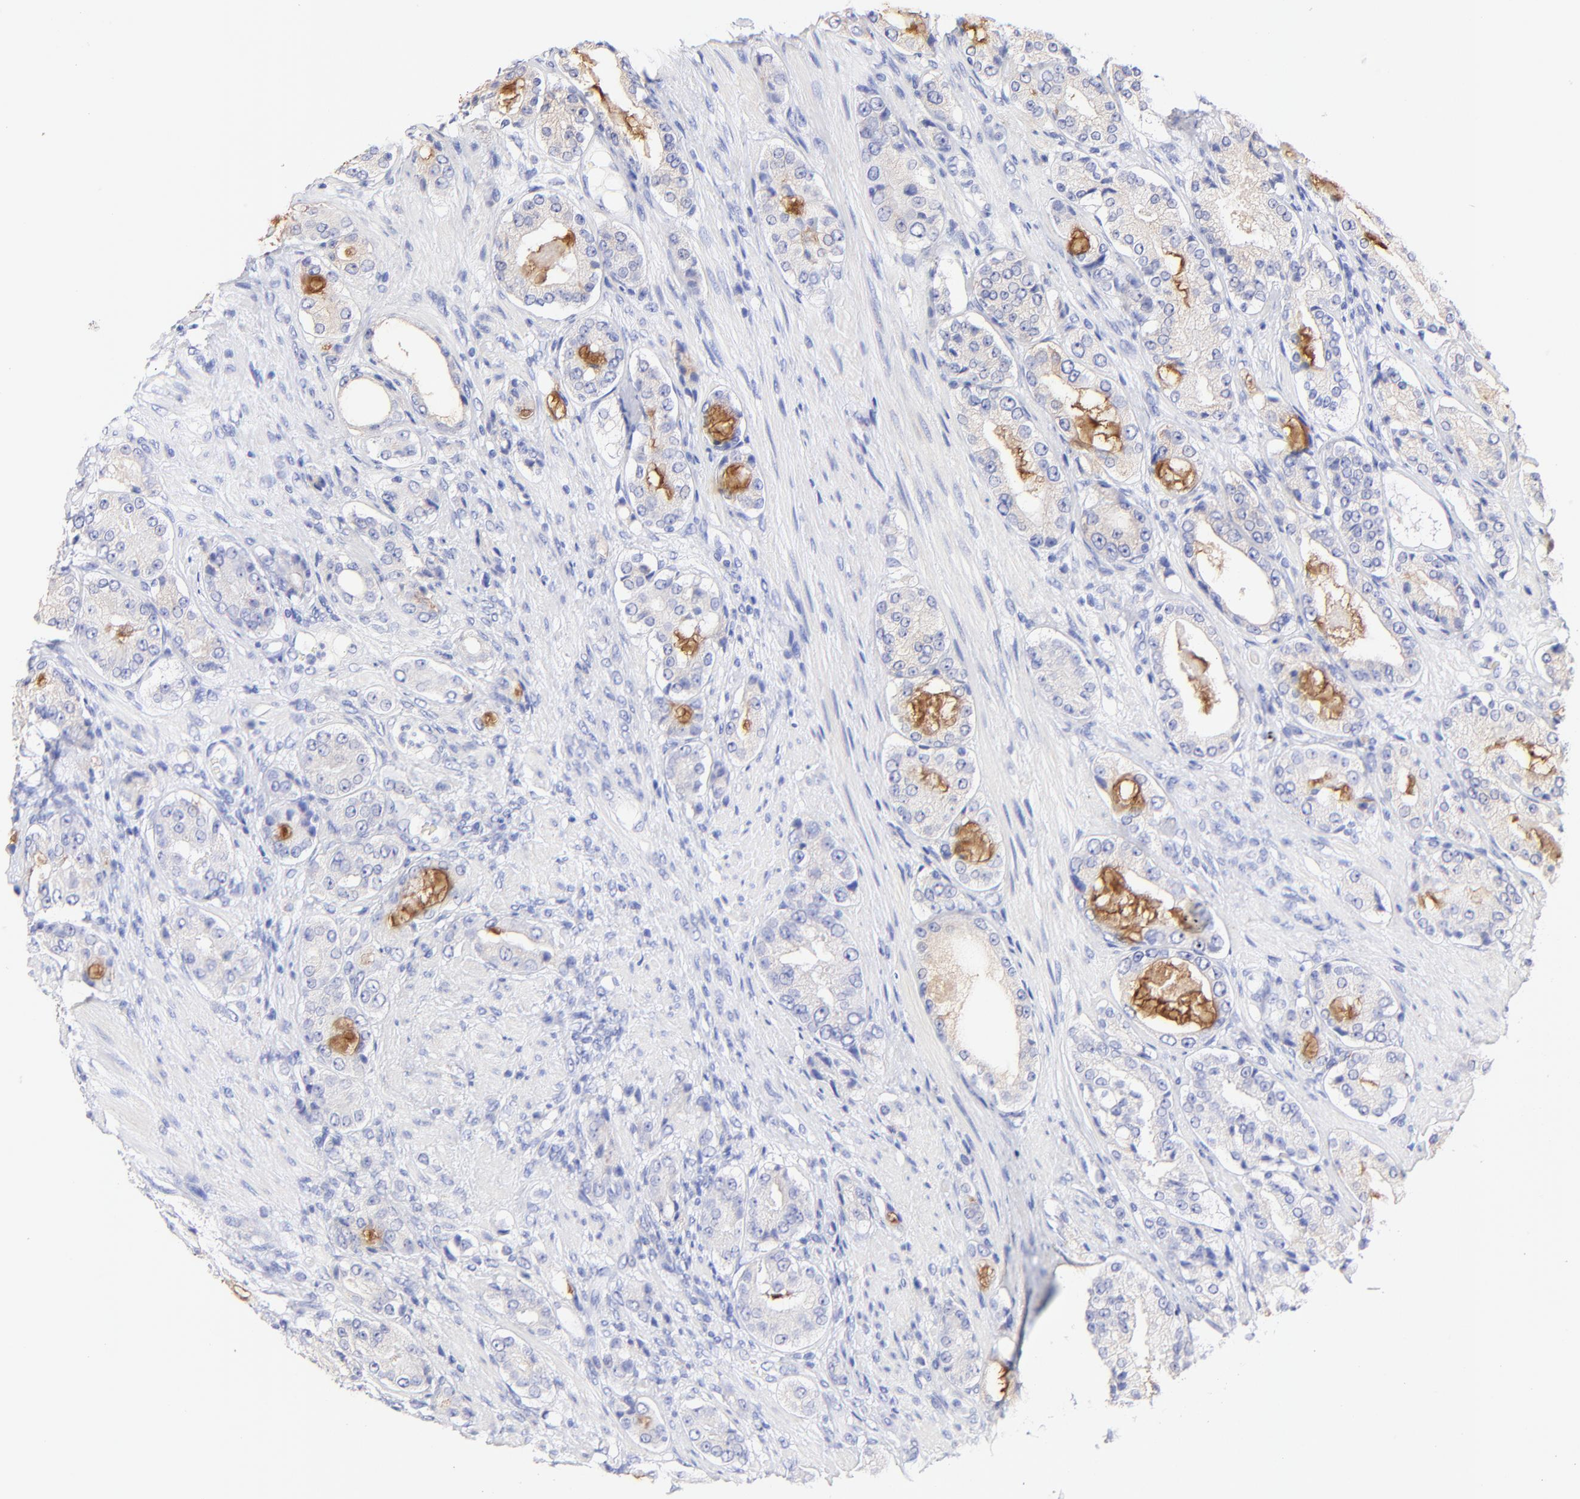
{"staining": {"intensity": "negative", "quantity": "none", "location": "none"}, "tissue": "prostate cancer", "cell_type": "Tumor cells", "image_type": "cancer", "snomed": [{"axis": "morphology", "description": "Adenocarcinoma, High grade"}, {"axis": "topography", "description": "Prostate"}], "caption": "There is no significant positivity in tumor cells of adenocarcinoma (high-grade) (prostate).", "gene": "RAB3A", "patient": {"sex": "male", "age": 72}}